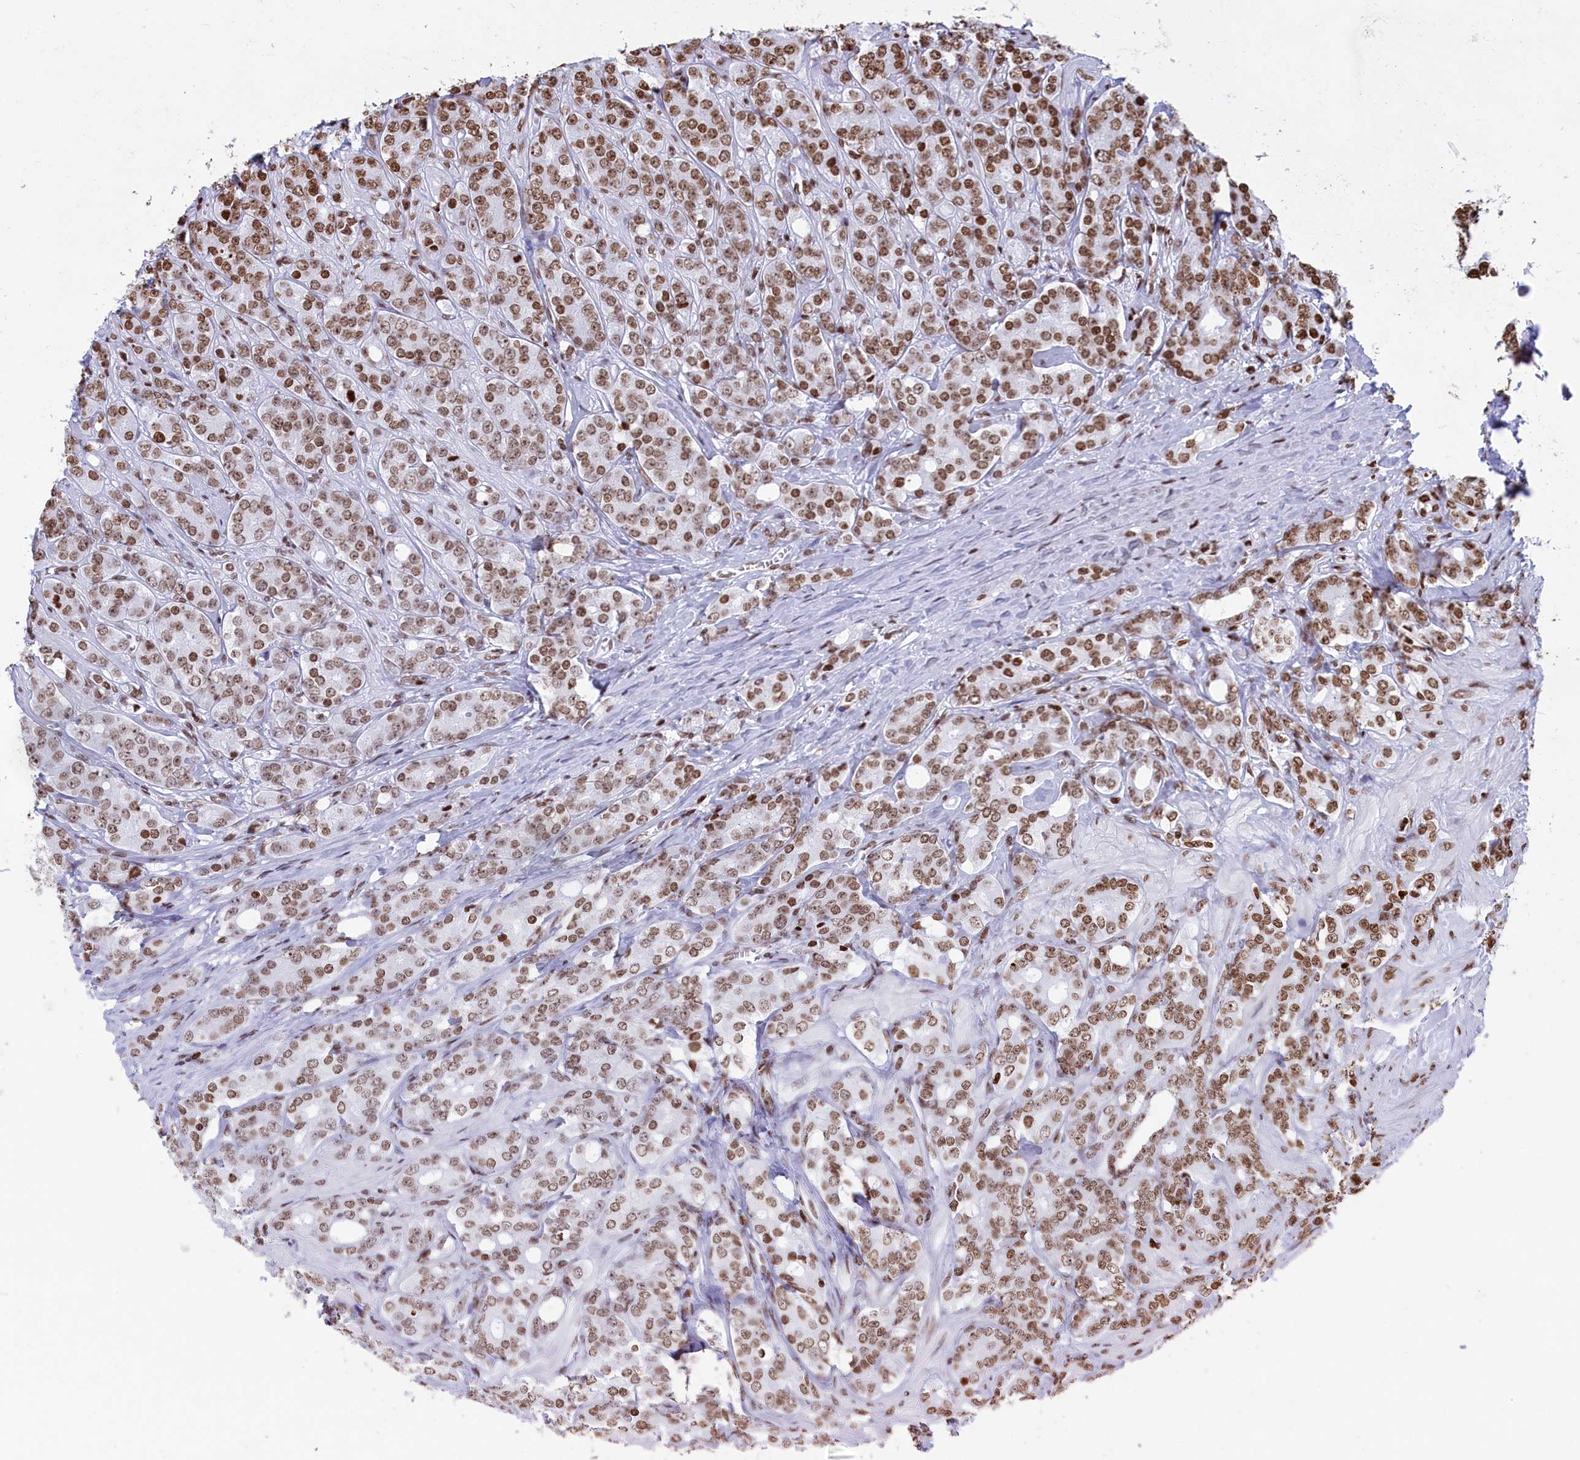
{"staining": {"intensity": "moderate", "quantity": ">75%", "location": "nuclear"}, "tissue": "prostate cancer", "cell_type": "Tumor cells", "image_type": "cancer", "snomed": [{"axis": "morphology", "description": "Adenocarcinoma, High grade"}, {"axis": "topography", "description": "Prostate"}], "caption": "Immunohistochemistry photomicrograph of neoplastic tissue: prostate high-grade adenocarcinoma stained using IHC exhibits medium levels of moderate protein expression localized specifically in the nuclear of tumor cells, appearing as a nuclear brown color.", "gene": "APOBEC3A", "patient": {"sex": "male", "age": 62}}